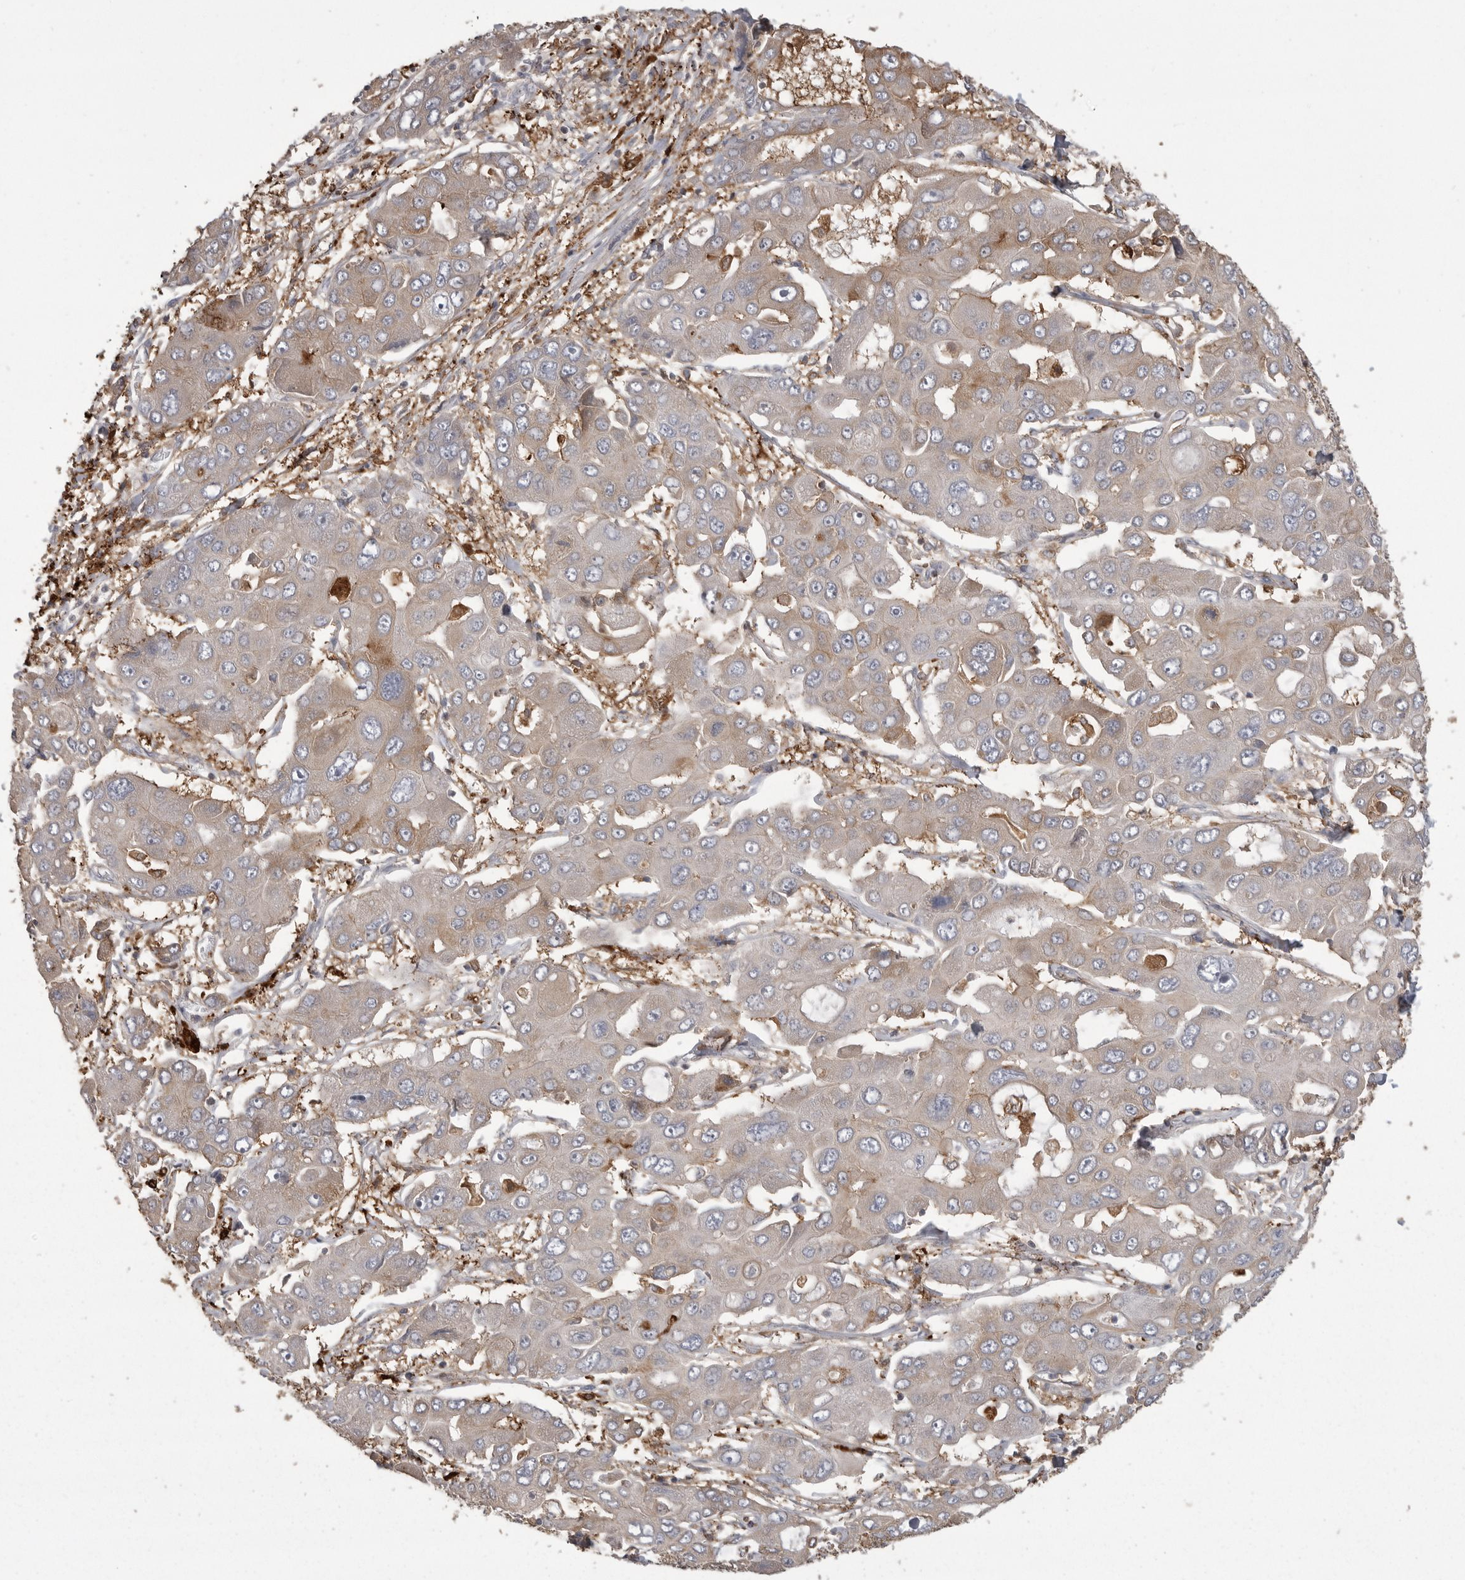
{"staining": {"intensity": "weak", "quantity": ">75%", "location": "cytoplasmic/membranous"}, "tissue": "liver cancer", "cell_type": "Tumor cells", "image_type": "cancer", "snomed": [{"axis": "morphology", "description": "Cholangiocarcinoma"}, {"axis": "topography", "description": "Liver"}], "caption": "Tumor cells display low levels of weak cytoplasmic/membranous positivity in approximately >75% of cells in human liver cancer (cholangiocarcinoma).", "gene": "CMTM6", "patient": {"sex": "male", "age": 67}}